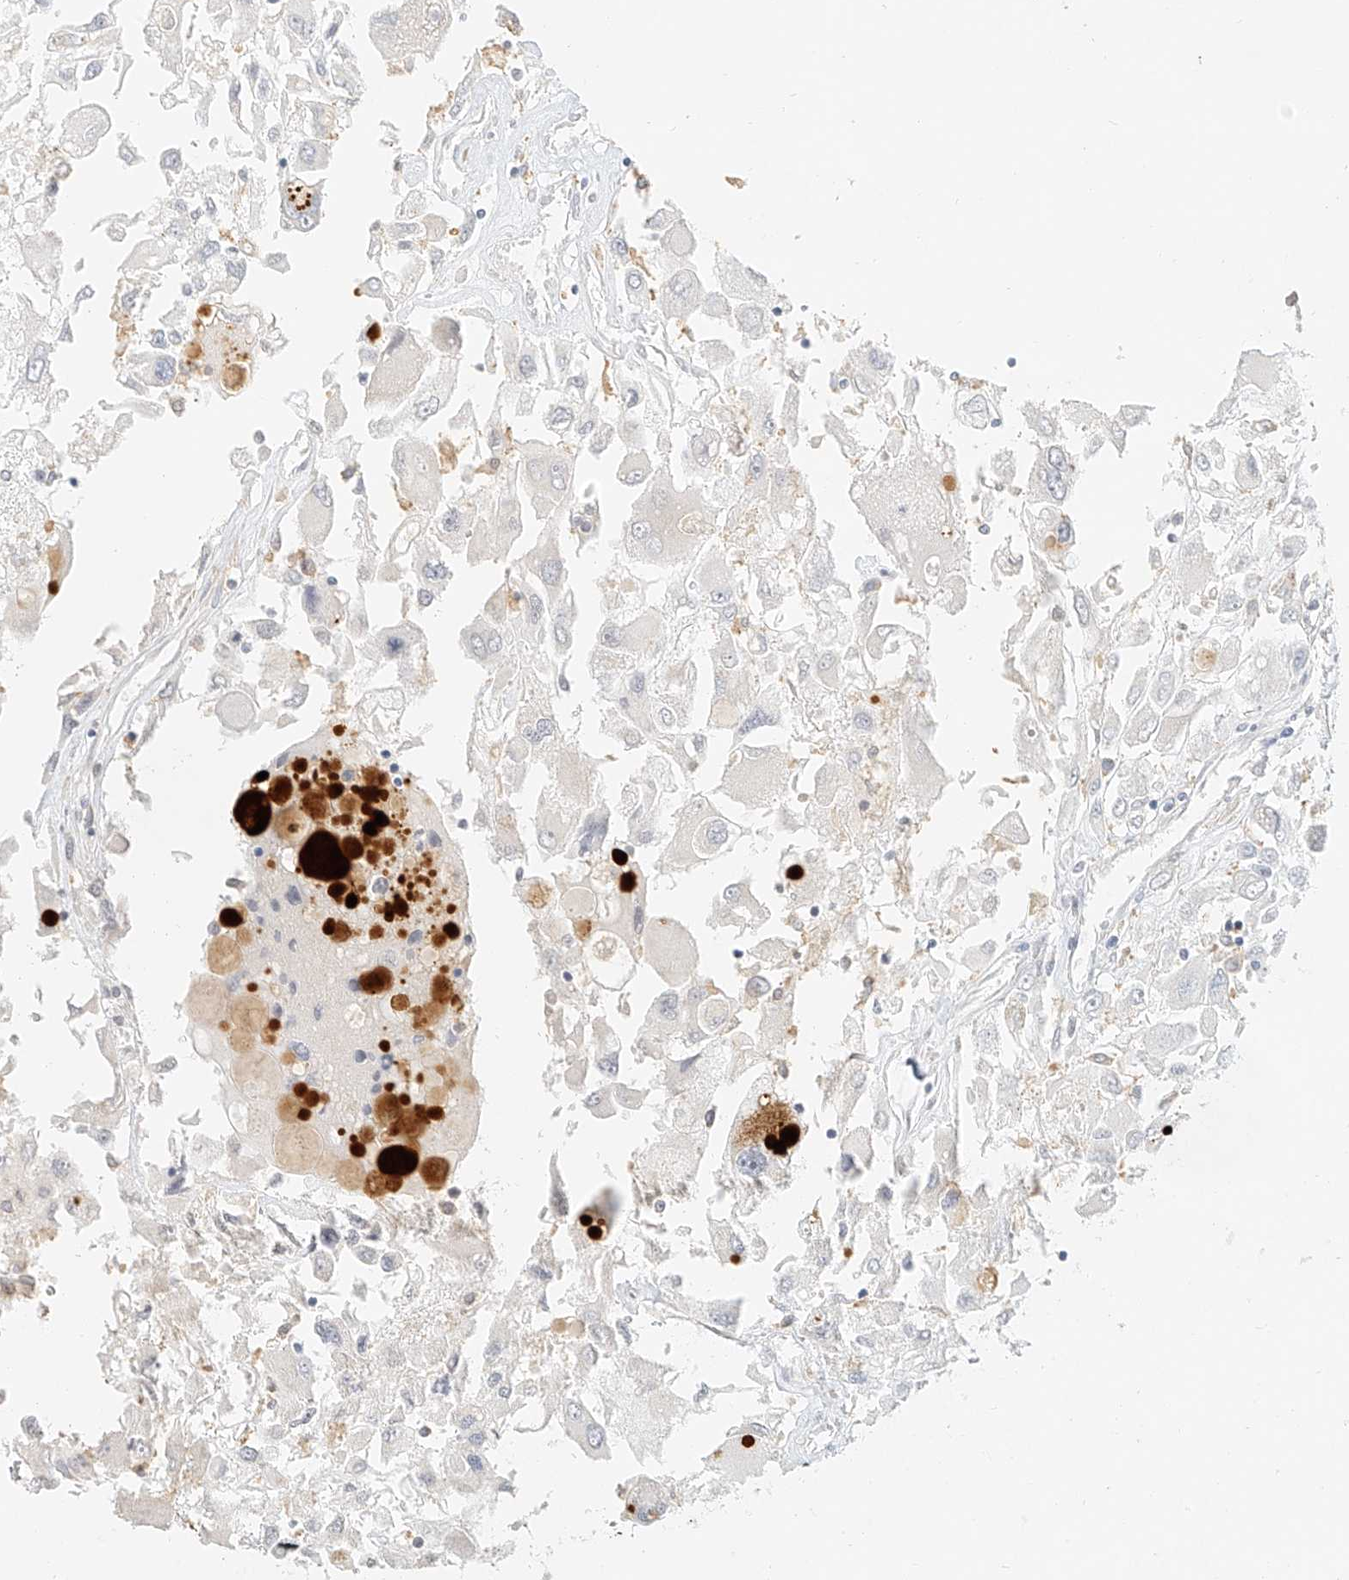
{"staining": {"intensity": "negative", "quantity": "none", "location": "none"}, "tissue": "renal cancer", "cell_type": "Tumor cells", "image_type": "cancer", "snomed": [{"axis": "morphology", "description": "Adenocarcinoma, NOS"}, {"axis": "topography", "description": "Kidney"}], "caption": "There is no significant expression in tumor cells of renal adenocarcinoma.", "gene": "CXorf58", "patient": {"sex": "female", "age": 52}}